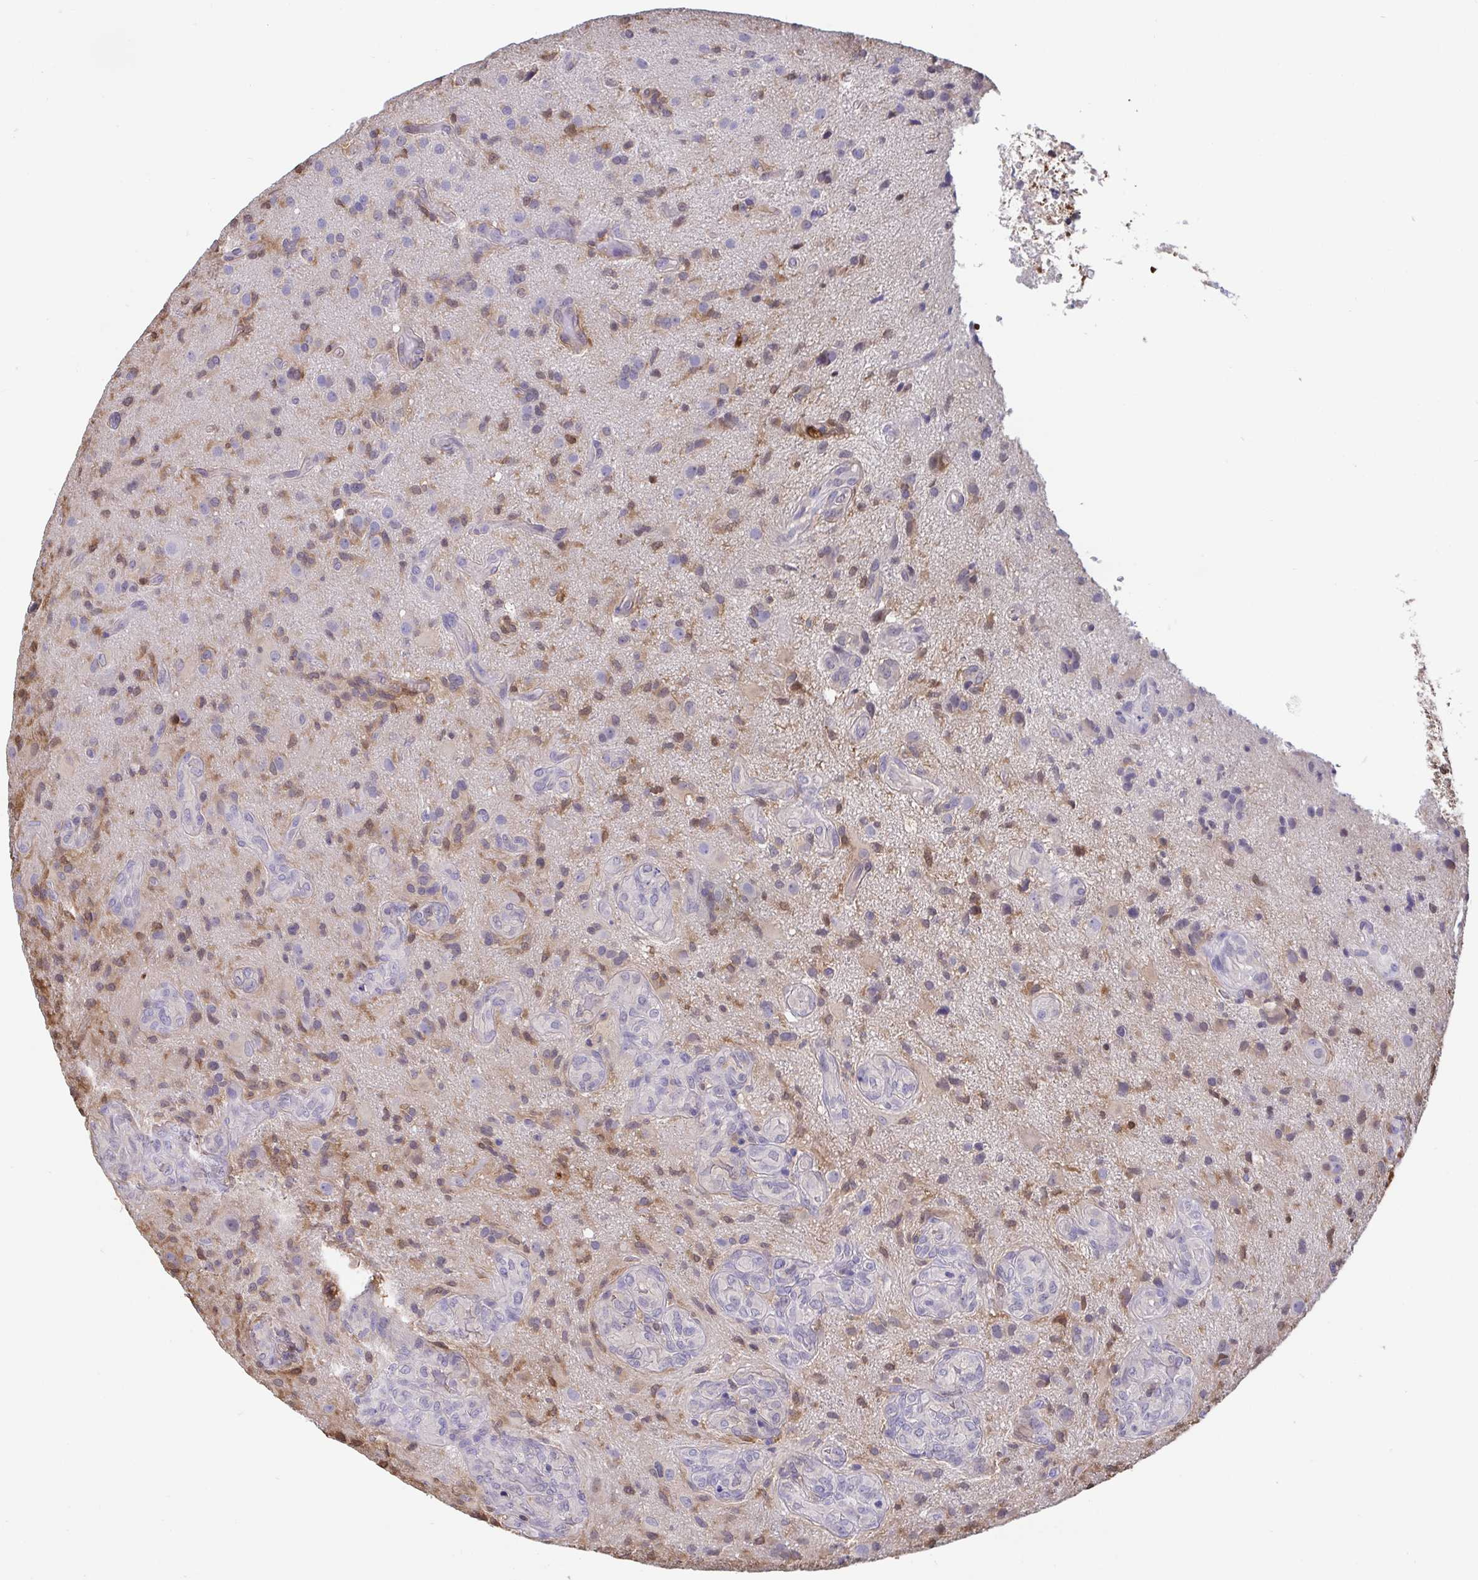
{"staining": {"intensity": "moderate", "quantity": "<25%", "location": "cytoplasmic/membranous"}, "tissue": "glioma", "cell_type": "Tumor cells", "image_type": "cancer", "snomed": [{"axis": "morphology", "description": "Glioma, malignant, High grade"}, {"axis": "topography", "description": "Brain"}], "caption": "An image of malignant glioma (high-grade) stained for a protein exhibits moderate cytoplasmic/membranous brown staining in tumor cells.", "gene": "IDH1", "patient": {"sex": "male", "age": 55}}